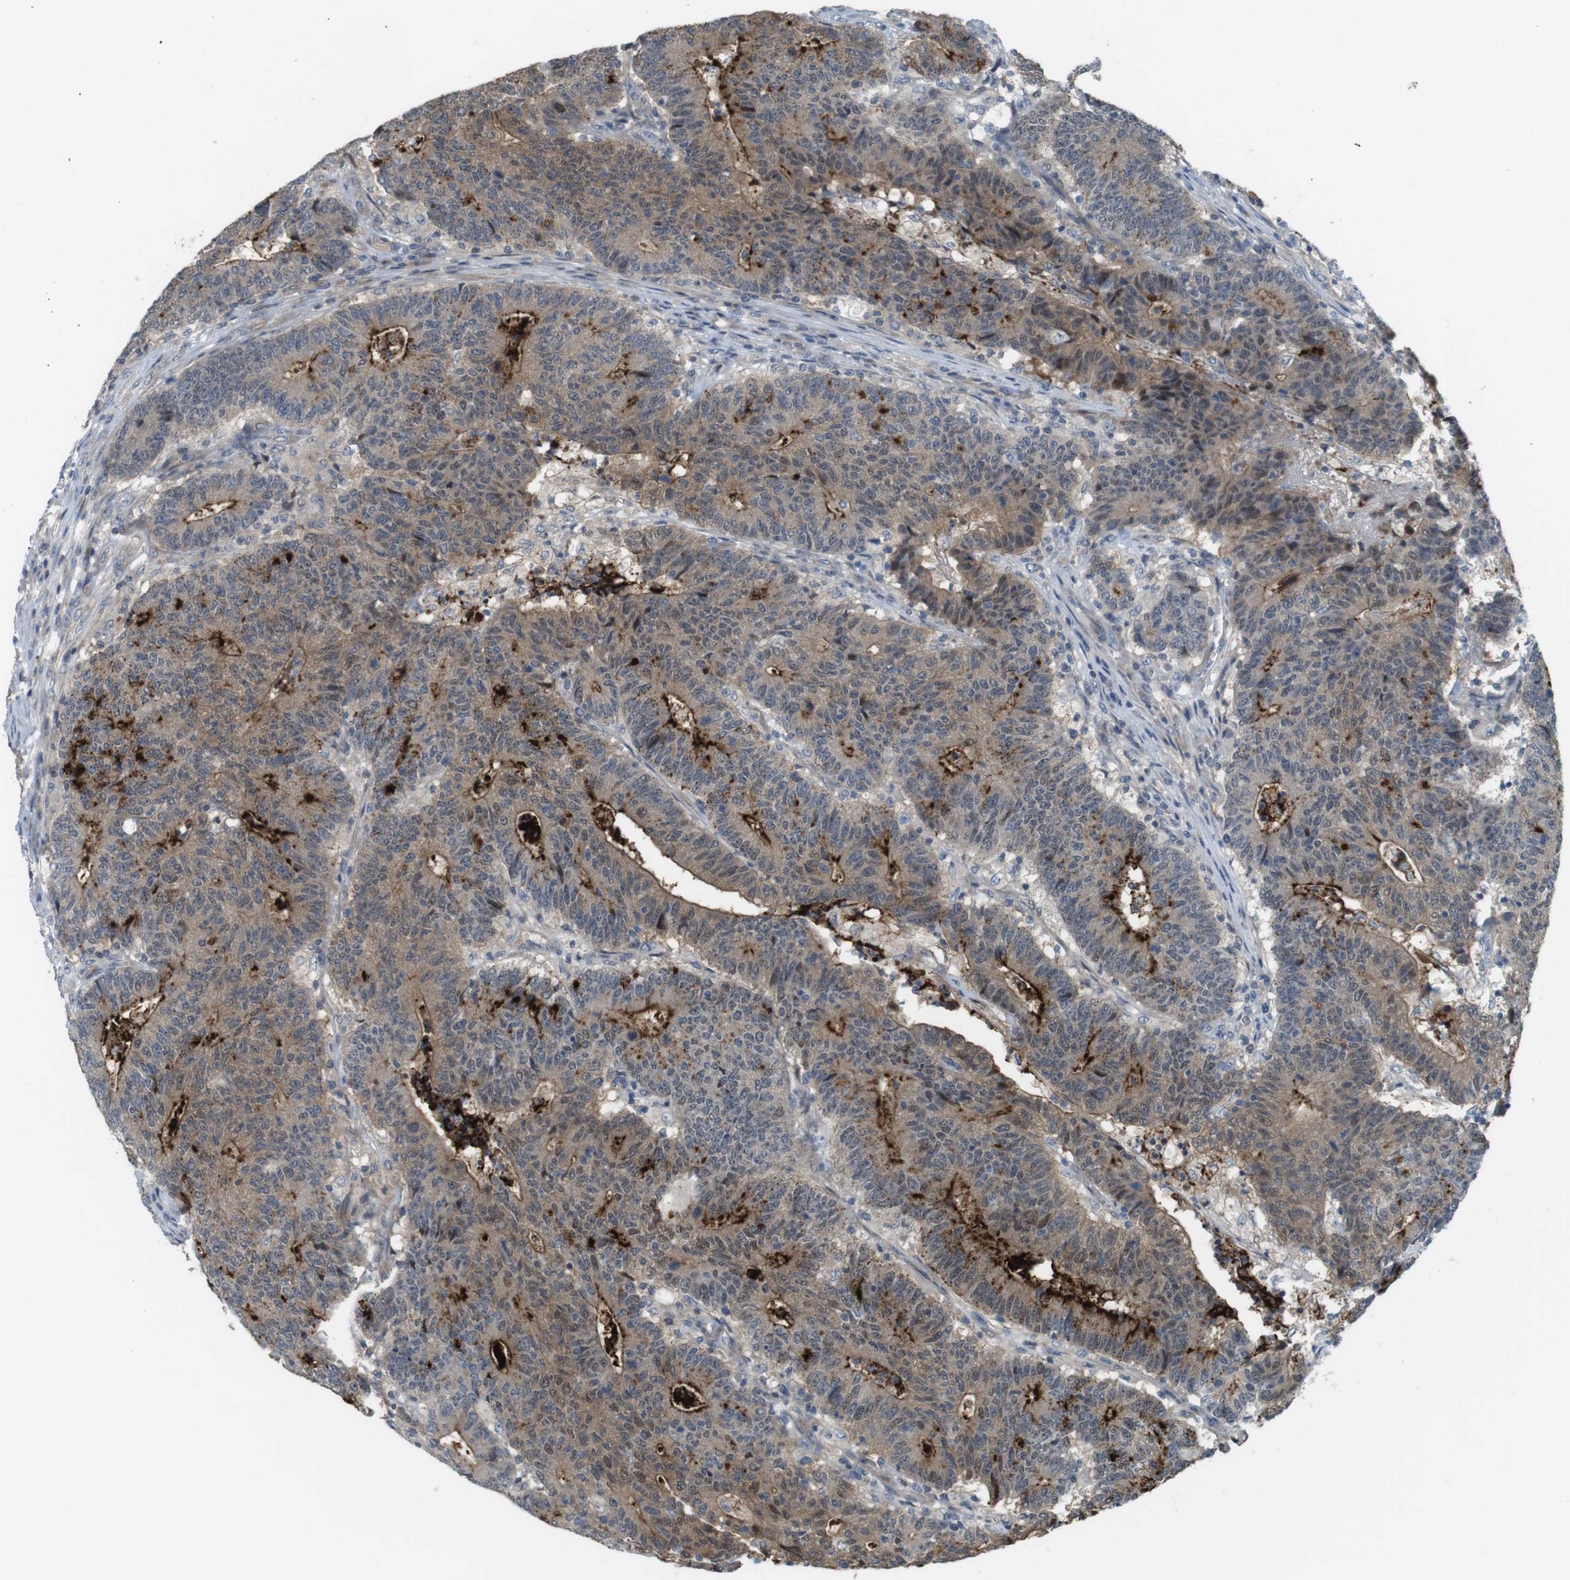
{"staining": {"intensity": "strong", "quantity": "<25%", "location": "cytoplasmic/membranous"}, "tissue": "colorectal cancer", "cell_type": "Tumor cells", "image_type": "cancer", "snomed": [{"axis": "morphology", "description": "Normal tissue, NOS"}, {"axis": "morphology", "description": "Adenocarcinoma, NOS"}, {"axis": "topography", "description": "Colon"}], "caption": "Human adenocarcinoma (colorectal) stained with a protein marker shows strong staining in tumor cells.", "gene": "ABHD15", "patient": {"sex": "female", "age": 75}}